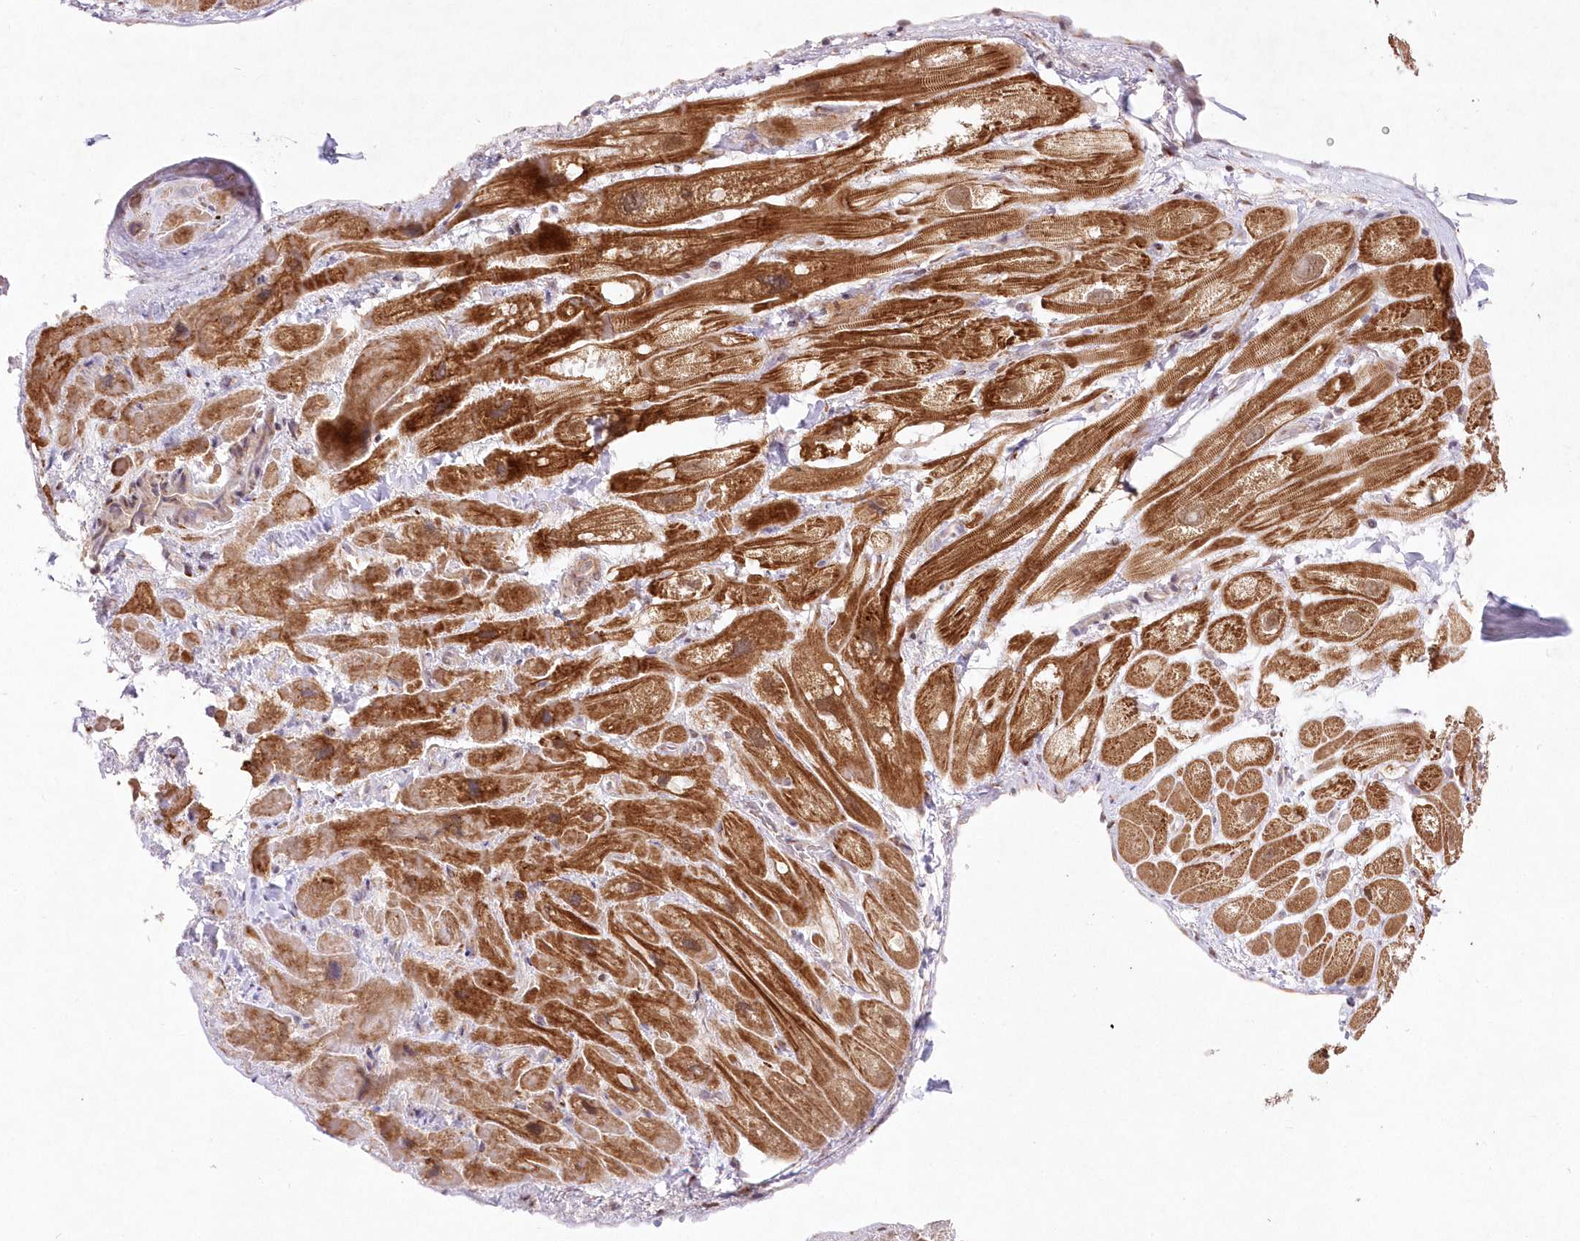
{"staining": {"intensity": "moderate", "quantity": ">75%", "location": "cytoplasmic/membranous"}, "tissue": "heart muscle", "cell_type": "Cardiomyocytes", "image_type": "normal", "snomed": [{"axis": "morphology", "description": "Normal tissue, NOS"}, {"axis": "topography", "description": "Heart"}], "caption": "Benign heart muscle was stained to show a protein in brown. There is medium levels of moderate cytoplasmic/membranous positivity in approximately >75% of cardiomyocytes. (DAB (3,3'-diaminobenzidine) = brown stain, brightfield microscopy at high magnification).", "gene": "LDB1", "patient": {"sex": "male", "age": 49}}